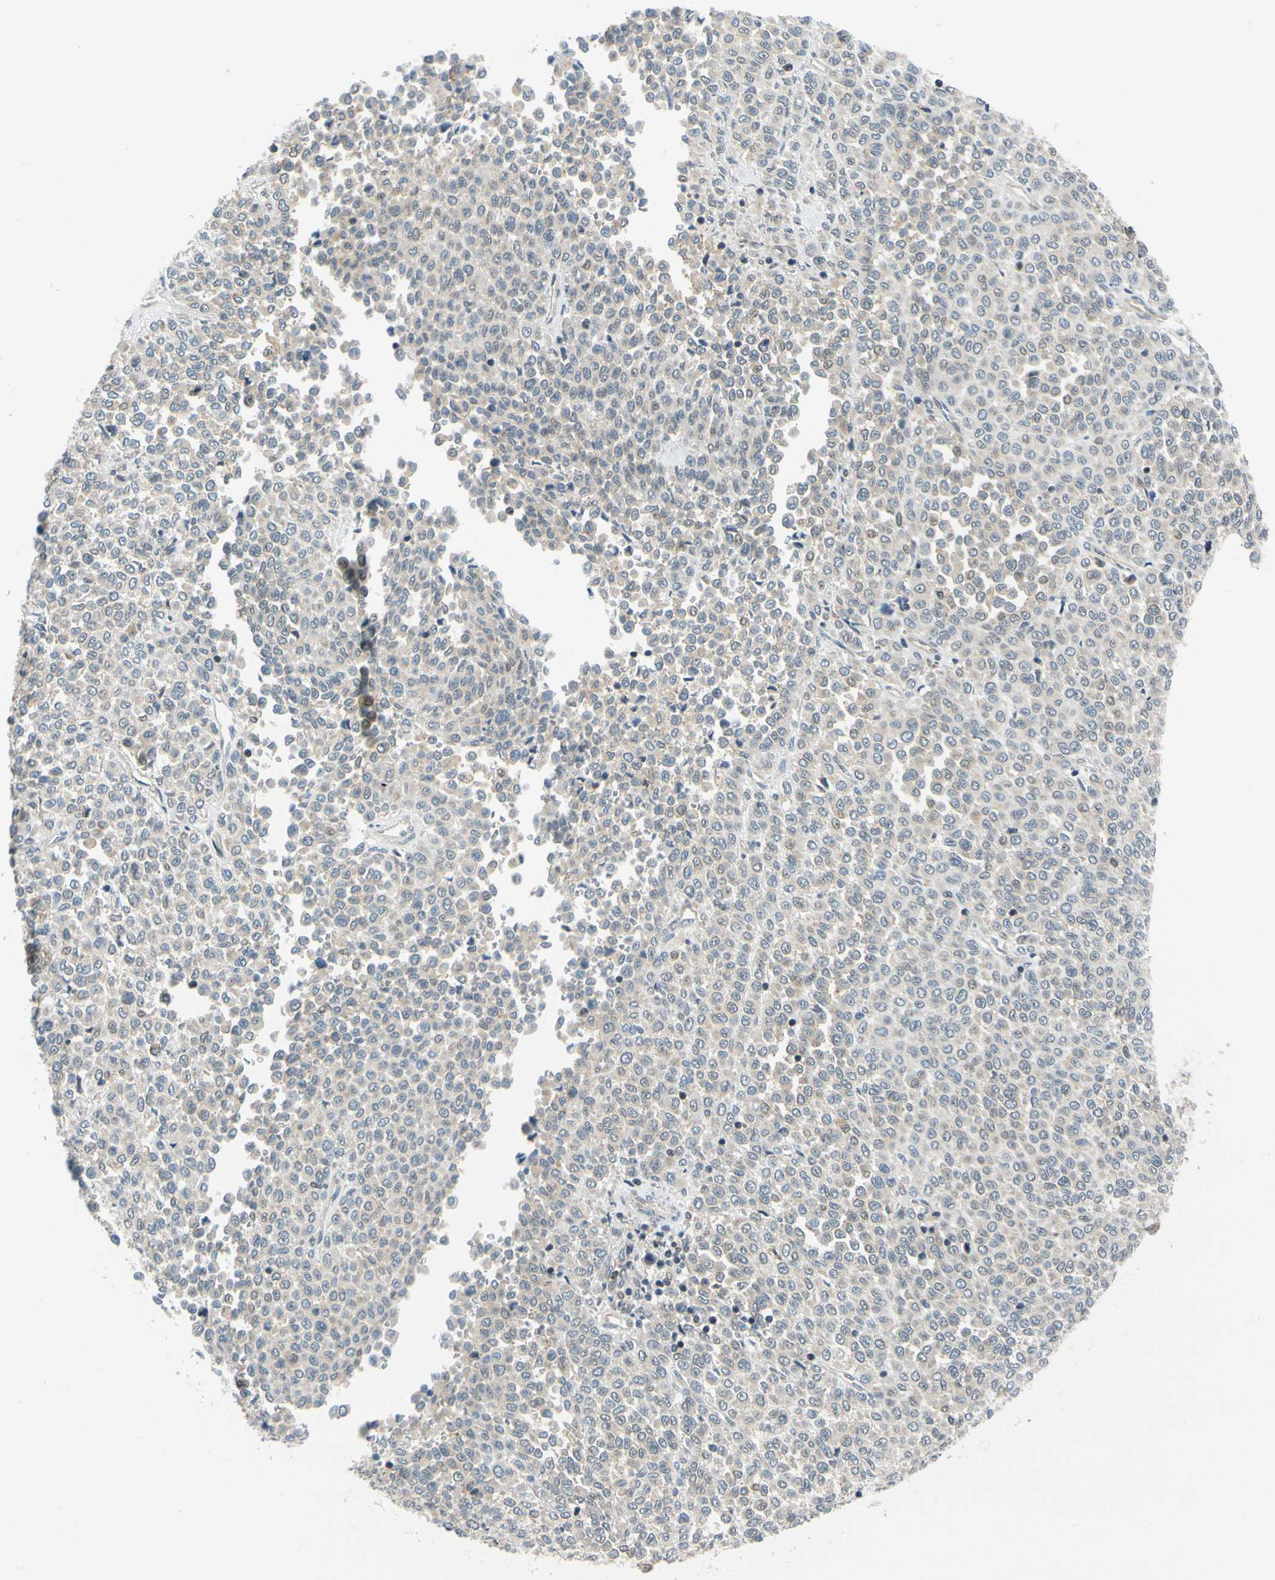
{"staining": {"intensity": "negative", "quantity": "none", "location": "none"}, "tissue": "melanoma", "cell_type": "Tumor cells", "image_type": "cancer", "snomed": [{"axis": "morphology", "description": "Malignant melanoma, Metastatic site"}, {"axis": "topography", "description": "Pancreas"}], "caption": "Photomicrograph shows no protein positivity in tumor cells of melanoma tissue.", "gene": "MAPK9", "patient": {"sex": "female", "age": 30}}